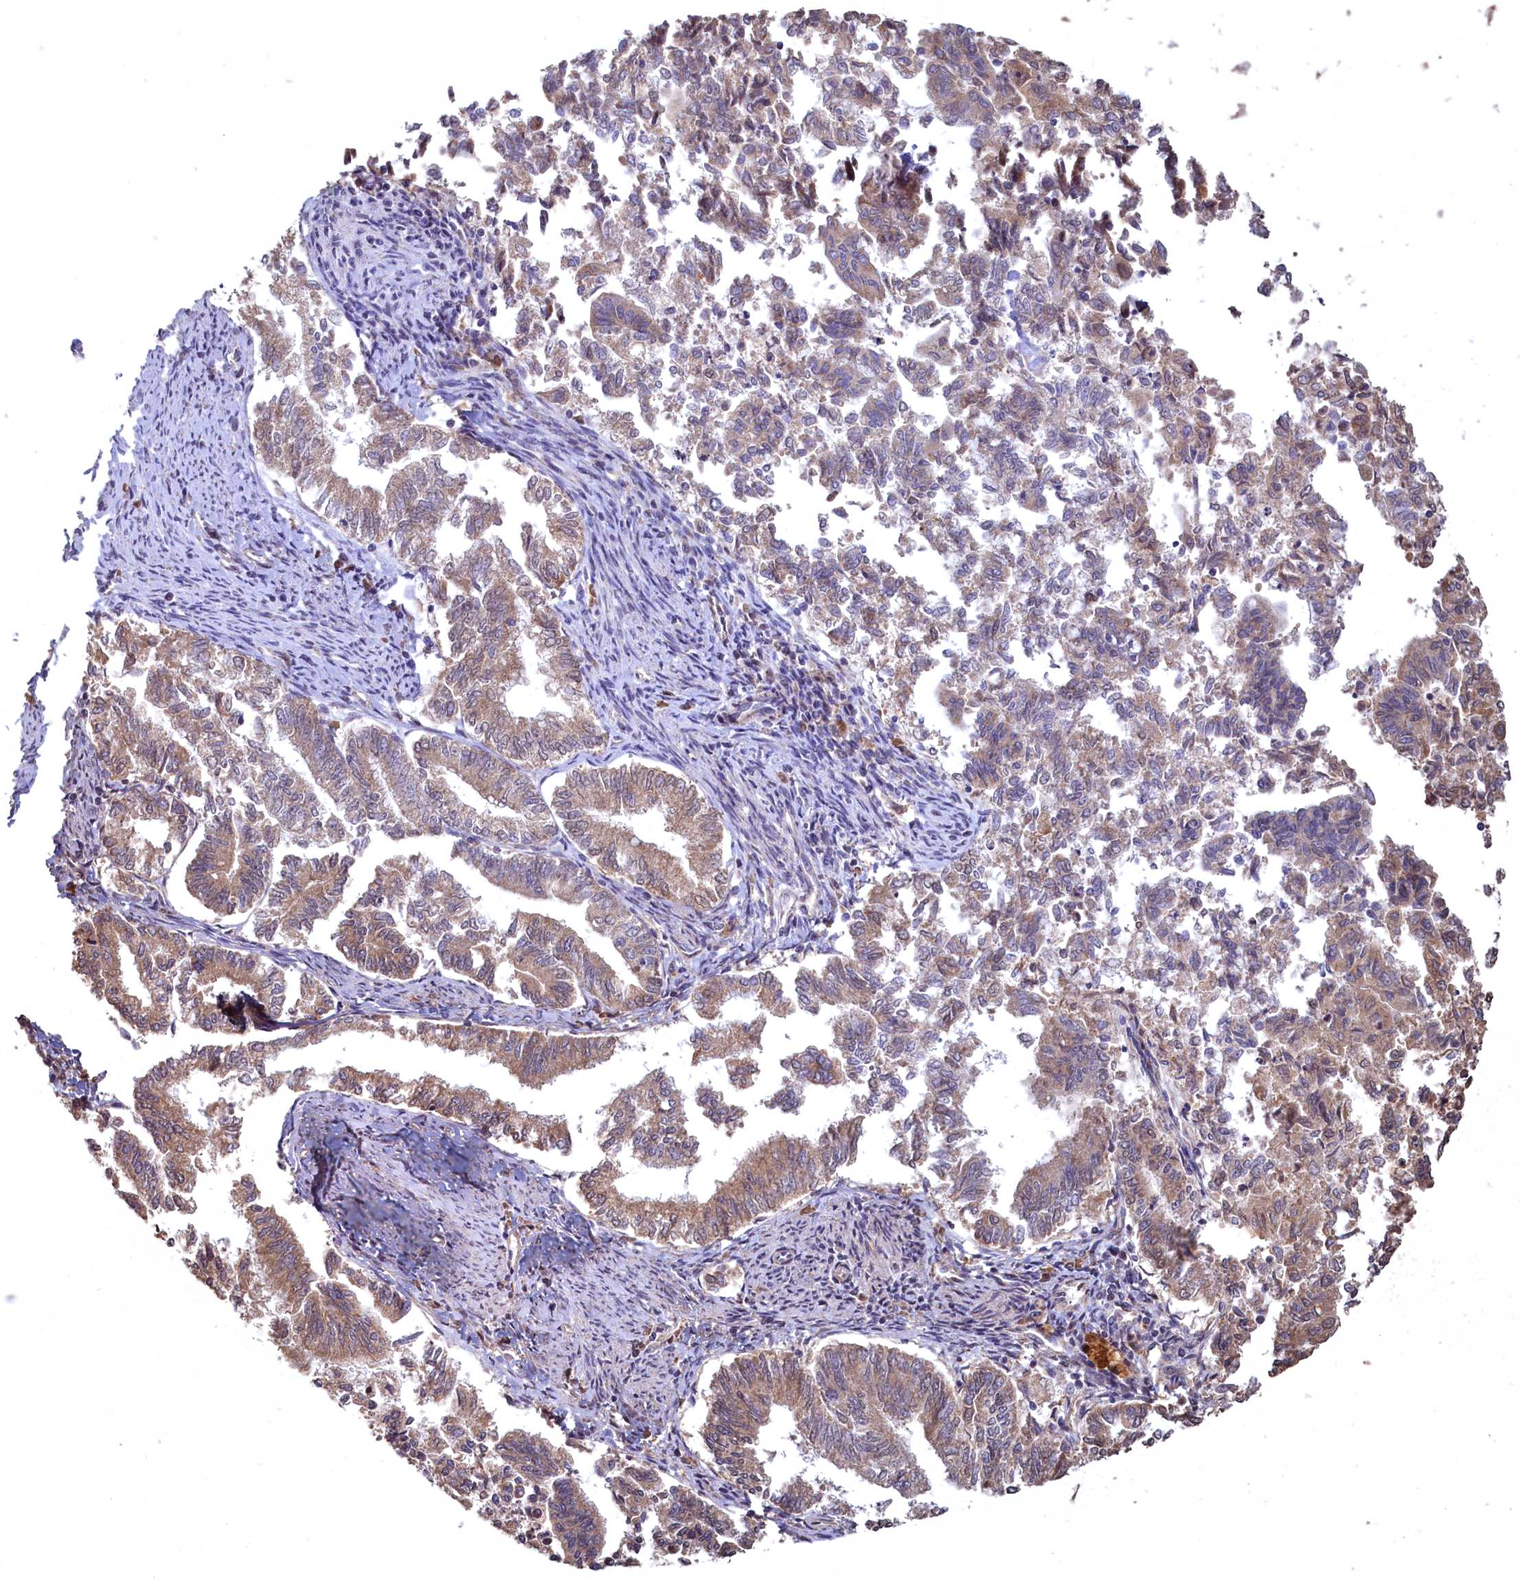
{"staining": {"intensity": "moderate", "quantity": "25%-75%", "location": "cytoplasmic/membranous"}, "tissue": "endometrial cancer", "cell_type": "Tumor cells", "image_type": "cancer", "snomed": [{"axis": "morphology", "description": "Adenocarcinoma, NOS"}, {"axis": "topography", "description": "Endometrium"}], "caption": "This image exhibits IHC staining of human adenocarcinoma (endometrial), with medium moderate cytoplasmic/membranous staining in approximately 25%-75% of tumor cells.", "gene": "FUNDC1", "patient": {"sex": "female", "age": 79}}